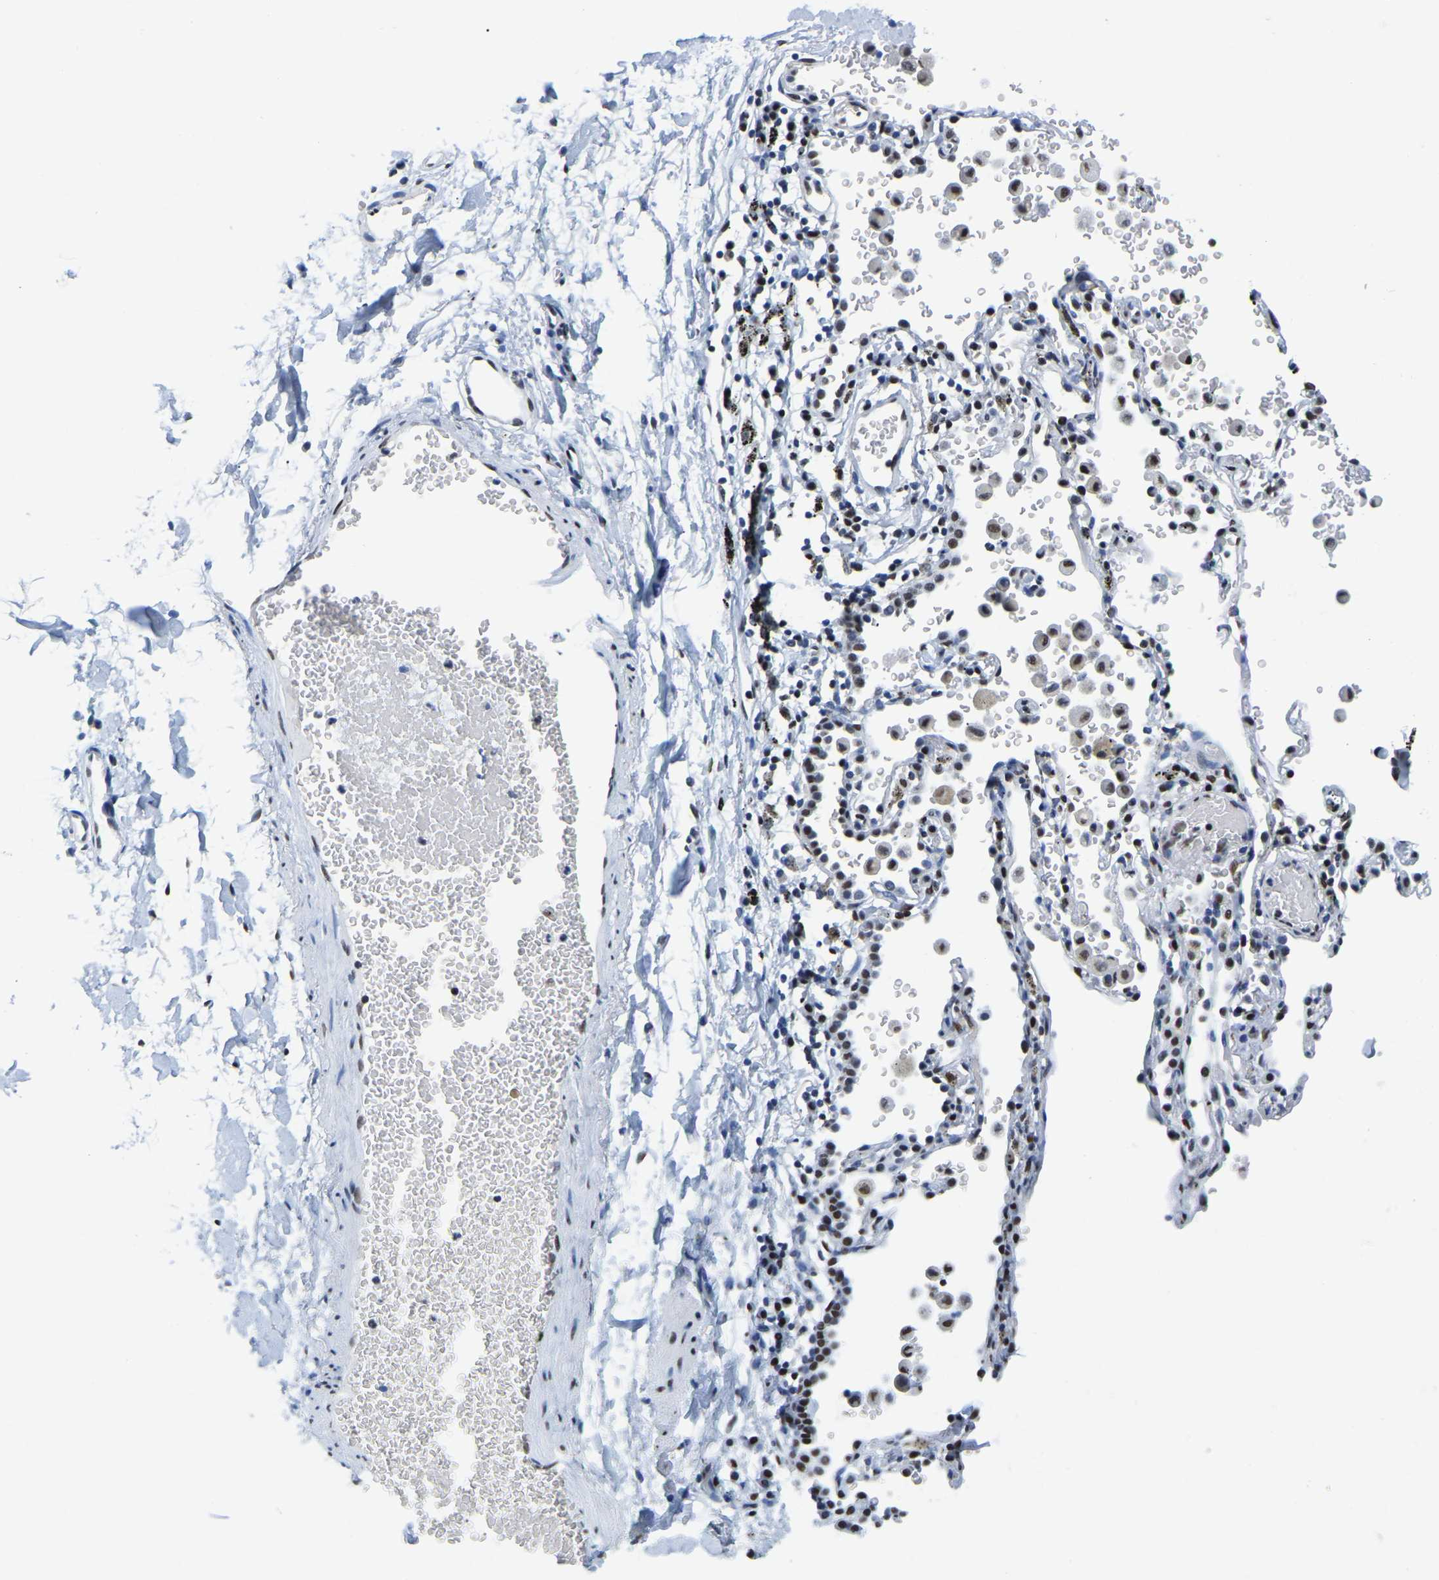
{"staining": {"intensity": "moderate", "quantity": "<25%", "location": "nuclear"}, "tissue": "adipose tissue", "cell_type": "Adipocytes", "image_type": "normal", "snomed": [{"axis": "morphology", "description": "Normal tissue, NOS"}, {"axis": "topography", "description": "Cartilage tissue"}, {"axis": "topography", "description": "Bronchus"}], "caption": "IHC (DAB (3,3'-diaminobenzidine)) staining of benign adipose tissue displays moderate nuclear protein staining in about <25% of adipocytes. (DAB IHC with brightfield microscopy, high magnification).", "gene": "UBA1", "patient": {"sex": "female", "age": 53}}